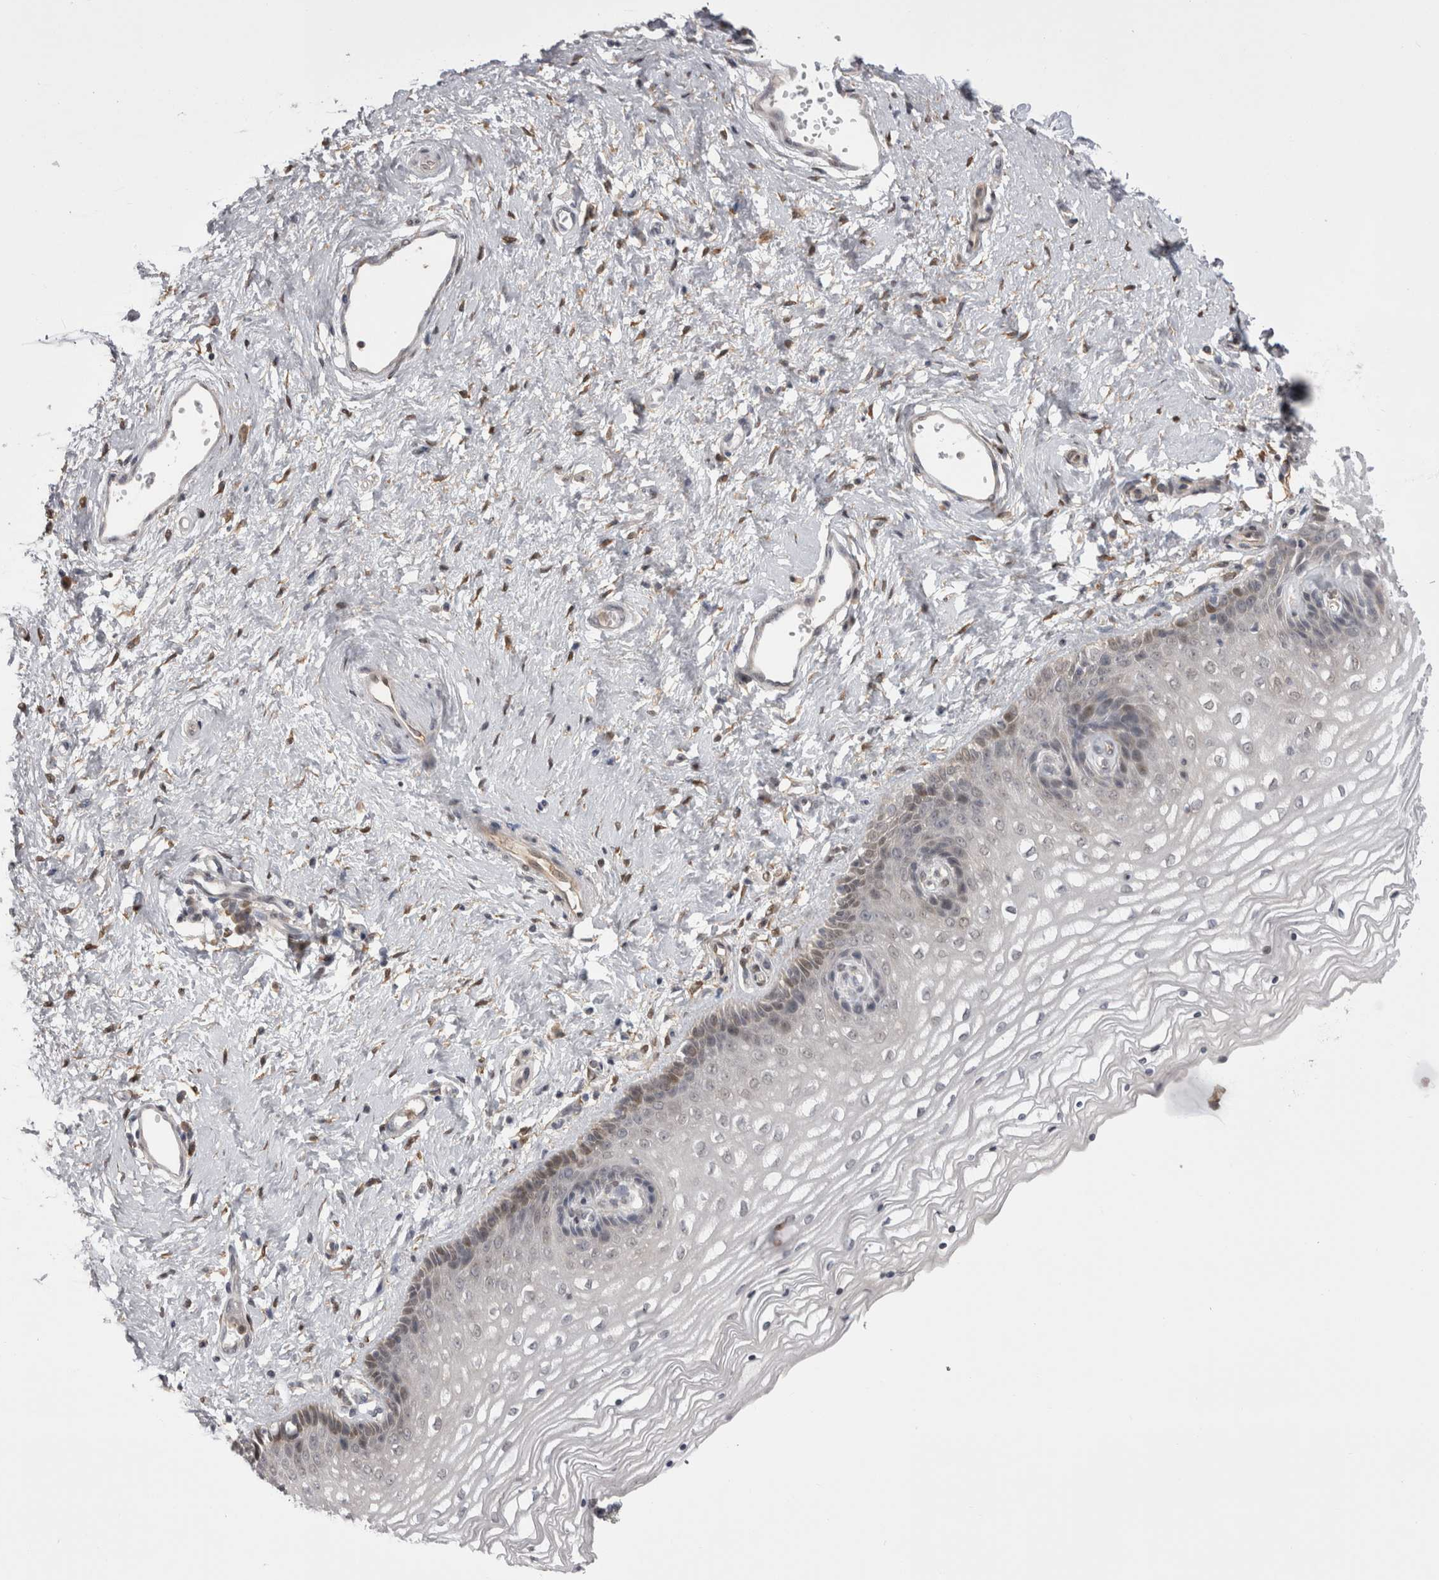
{"staining": {"intensity": "moderate", "quantity": "<25%", "location": "cytoplasmic/membranous"}, "tissue": "vagina", "cell_type": "Squamous epithelial cells", "image_type": "normal", "snomed": [{"axis": "morphology", "description": "Normal tissue, NOS"}, {"axis": "topography", "description": "Vagina"}], "caption": "High-power microscopy captured an IHC photomicrograph of unremarkable vagina, revealing moderate cytoplasmic/membranous positivity in approximately <25% of squamous epithelial cells.", "gene": "CHIC1", "patient": {"sex": "female", "age": 46}}